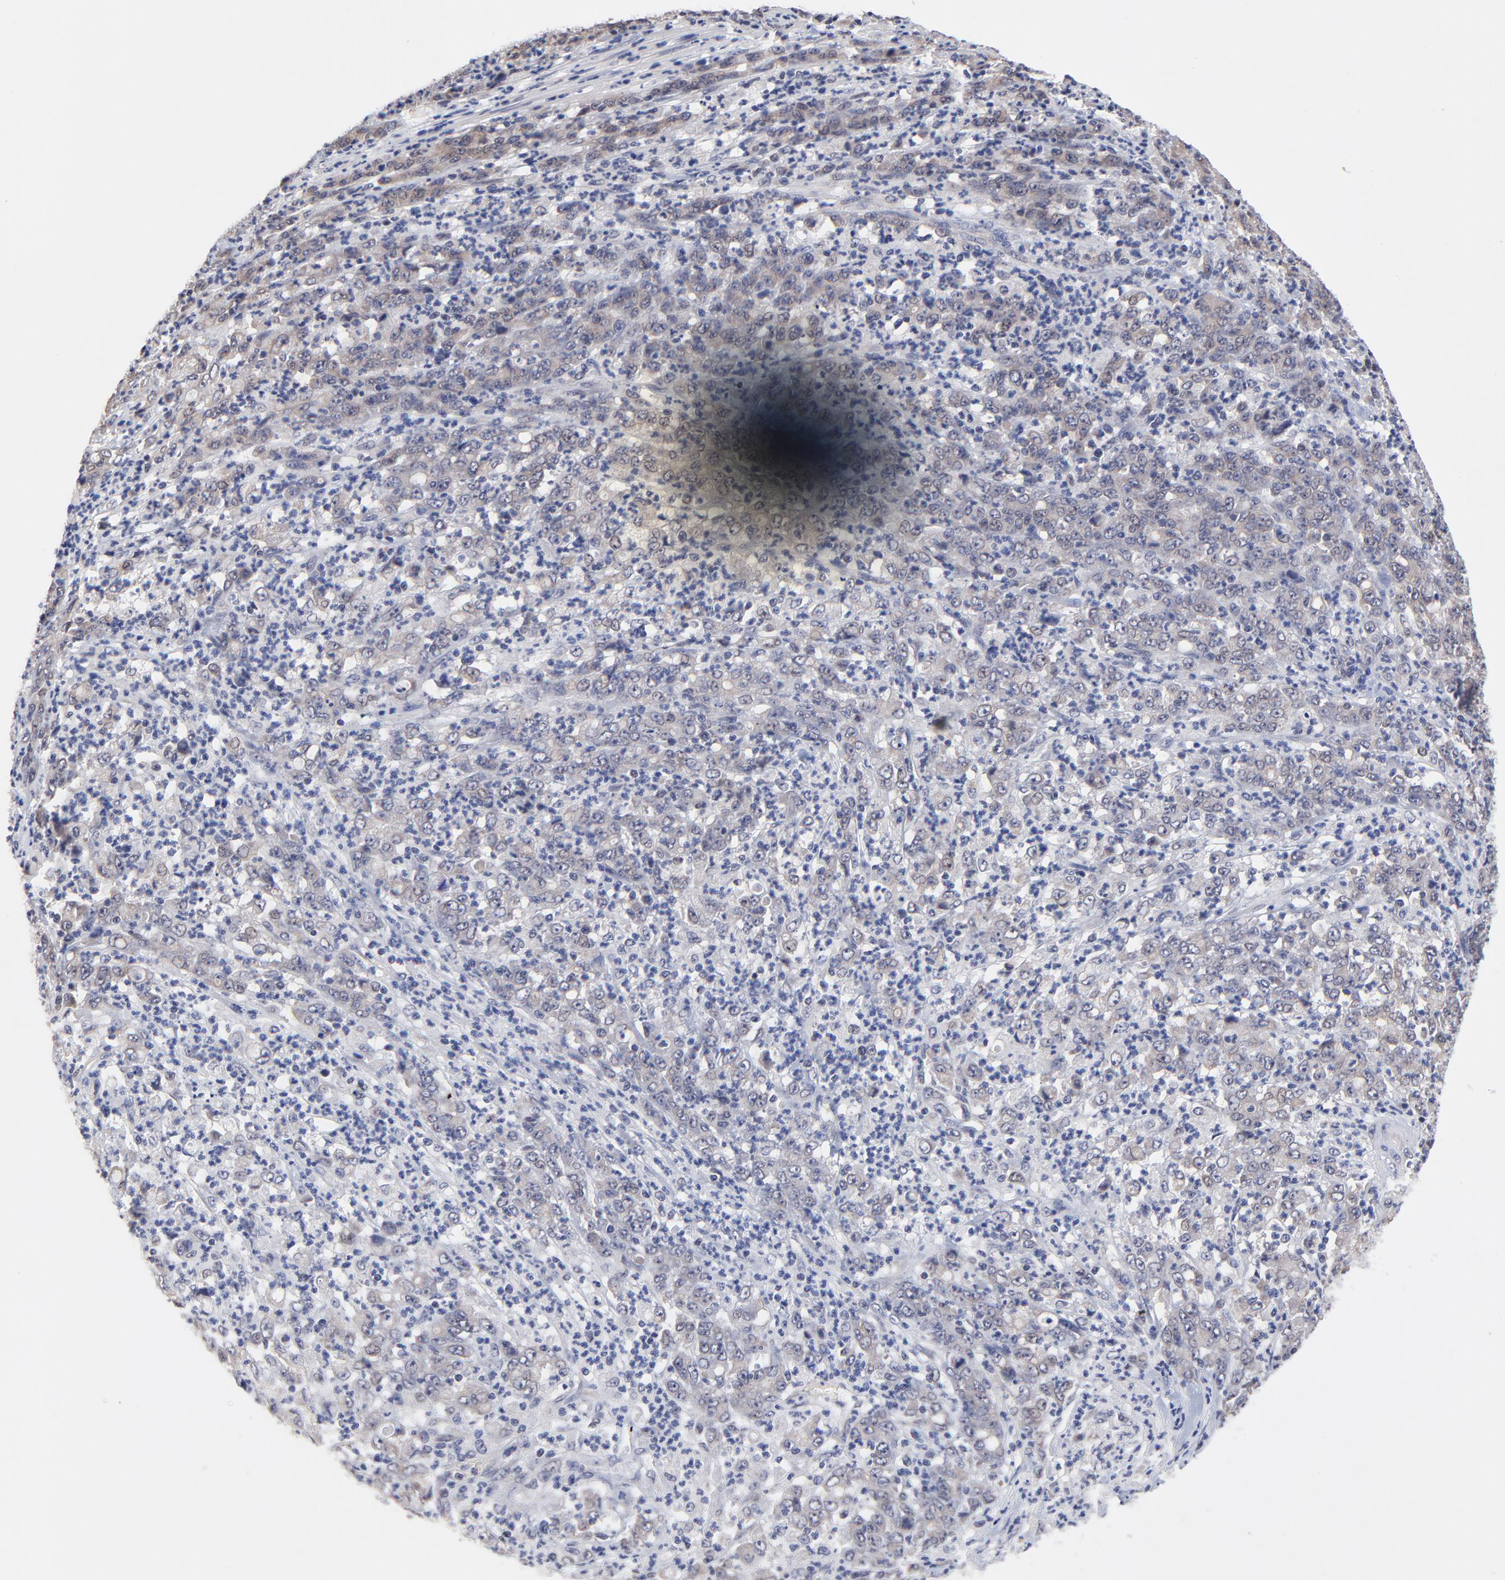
{"staining": {"intensity": "weak", "quantity": "25%-75%", "location": "cytoplasmic/membranous"}, "tissue": "stomach cancer", "cell_type": "Tumor cells", "image_type": "cancer", "snomed": [{"axis": "morphology", "description": "Adenocarcinoma, NOS"}, {"axis": "topography", "description": "Stomach, lower"}], "caption": "The micrograph displays immunohistochemical staining of adenocarcinoma (stomach). There is weak cytoplasmic/membranous positivity is appreciated in about 25%-75% of tumor cells. (Brightfield microscopy of DAB IHC at high magnification).", "gene": "FBXO8", "patient": {"sex": "female", "age": 71}}